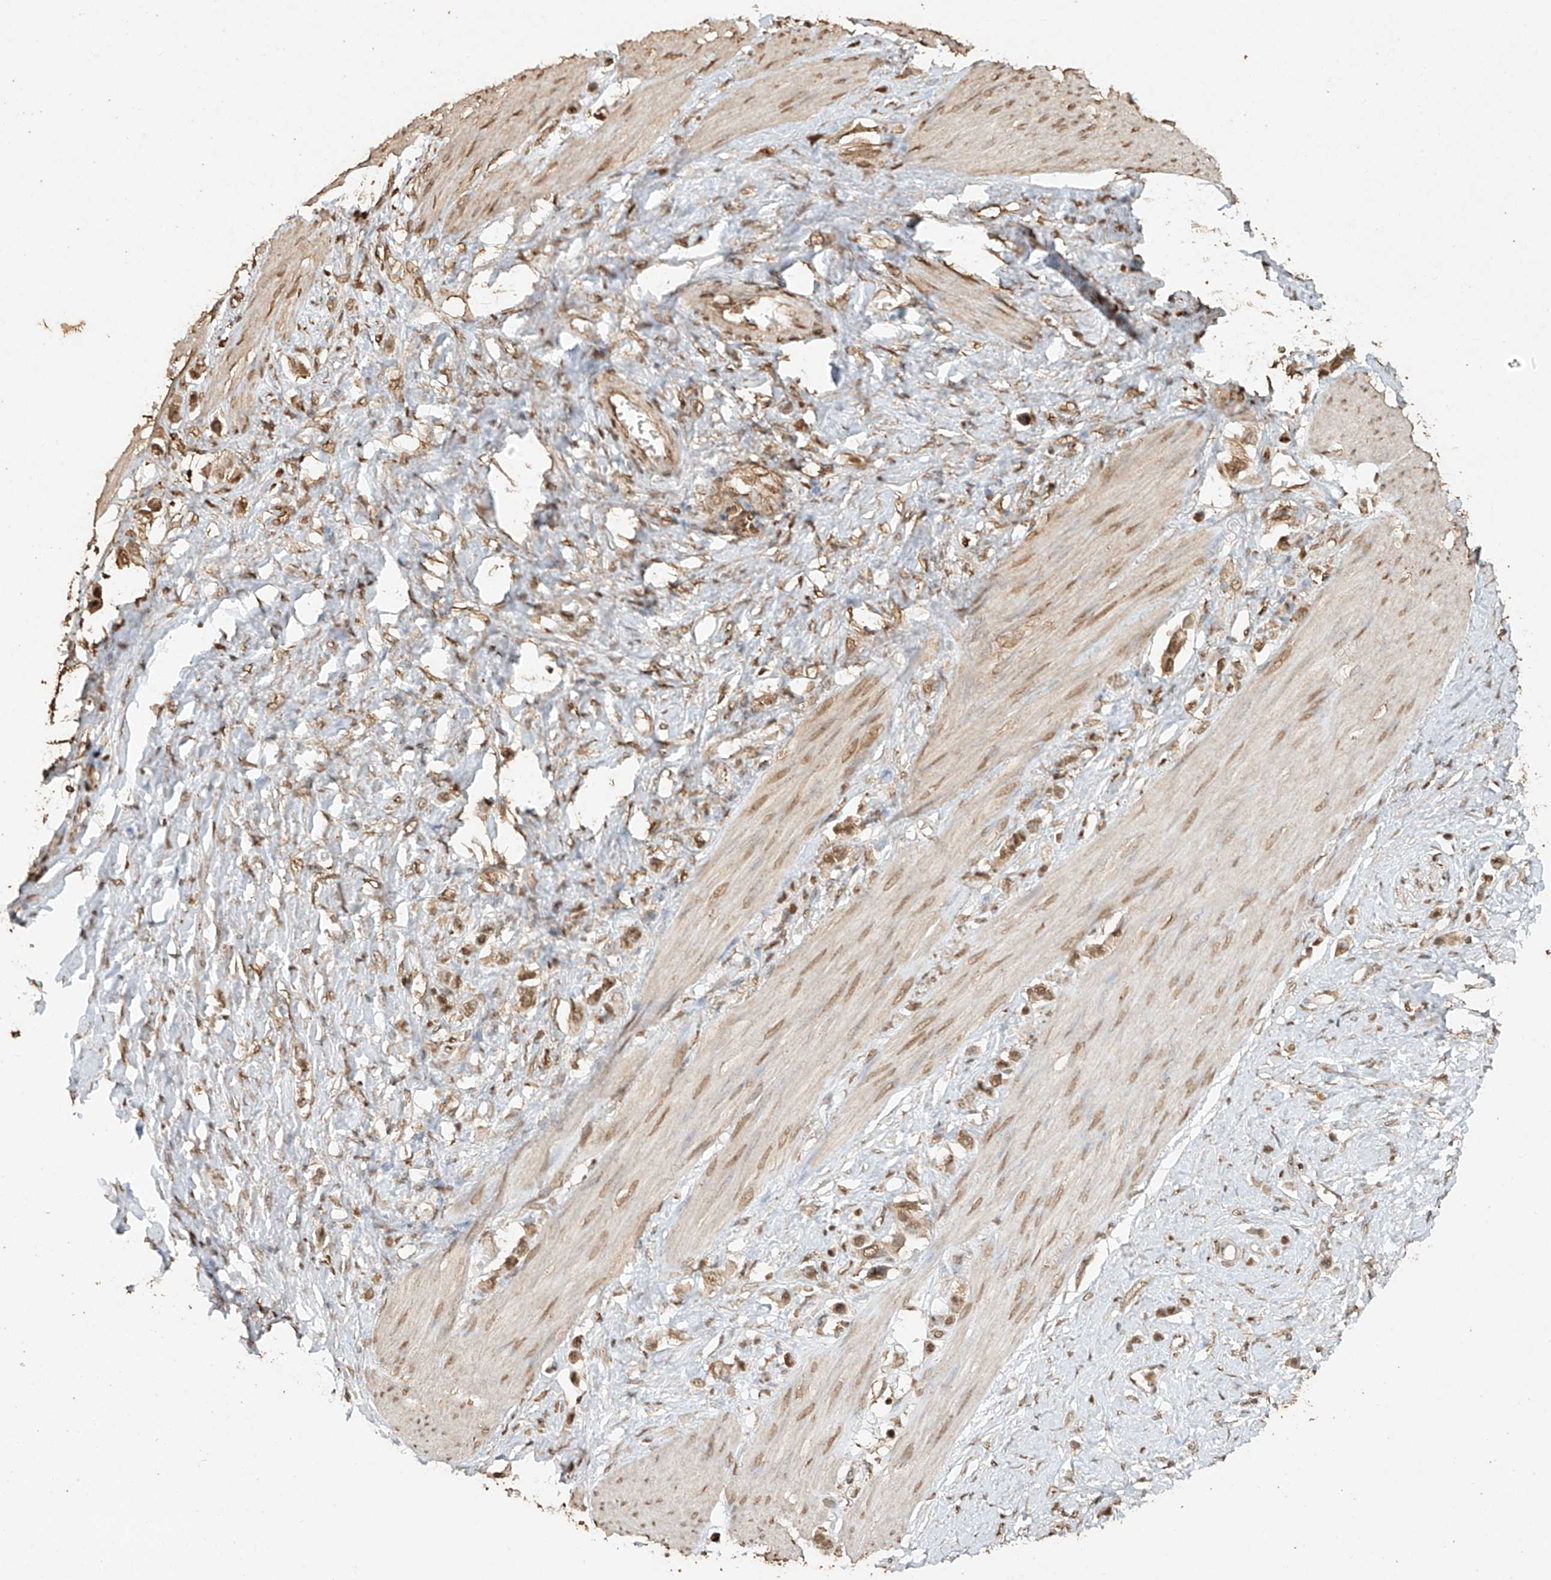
{"staining": {"intensity": "moderate", "quantity": ">75%", "location": "cytoplasmic/membranous,nuclear"}, "tissue": "stomach cancer", "cell_type": "Tumor cells", "image_type": "cancer", "snomed": [{"axis": "morphology", "description": "Adenocarcinoma, NOS"}, {"axis": "topography", "description": "Stomach"}], "caption": "Tumor cells display moderate cytoplasmic/membranous and nuclear expression in approximately >75% of cells in stomach cancer. Nuclei are stained in blue.", "gene": "TIGAR", "patient": {"sex": "female", "age": 65}}